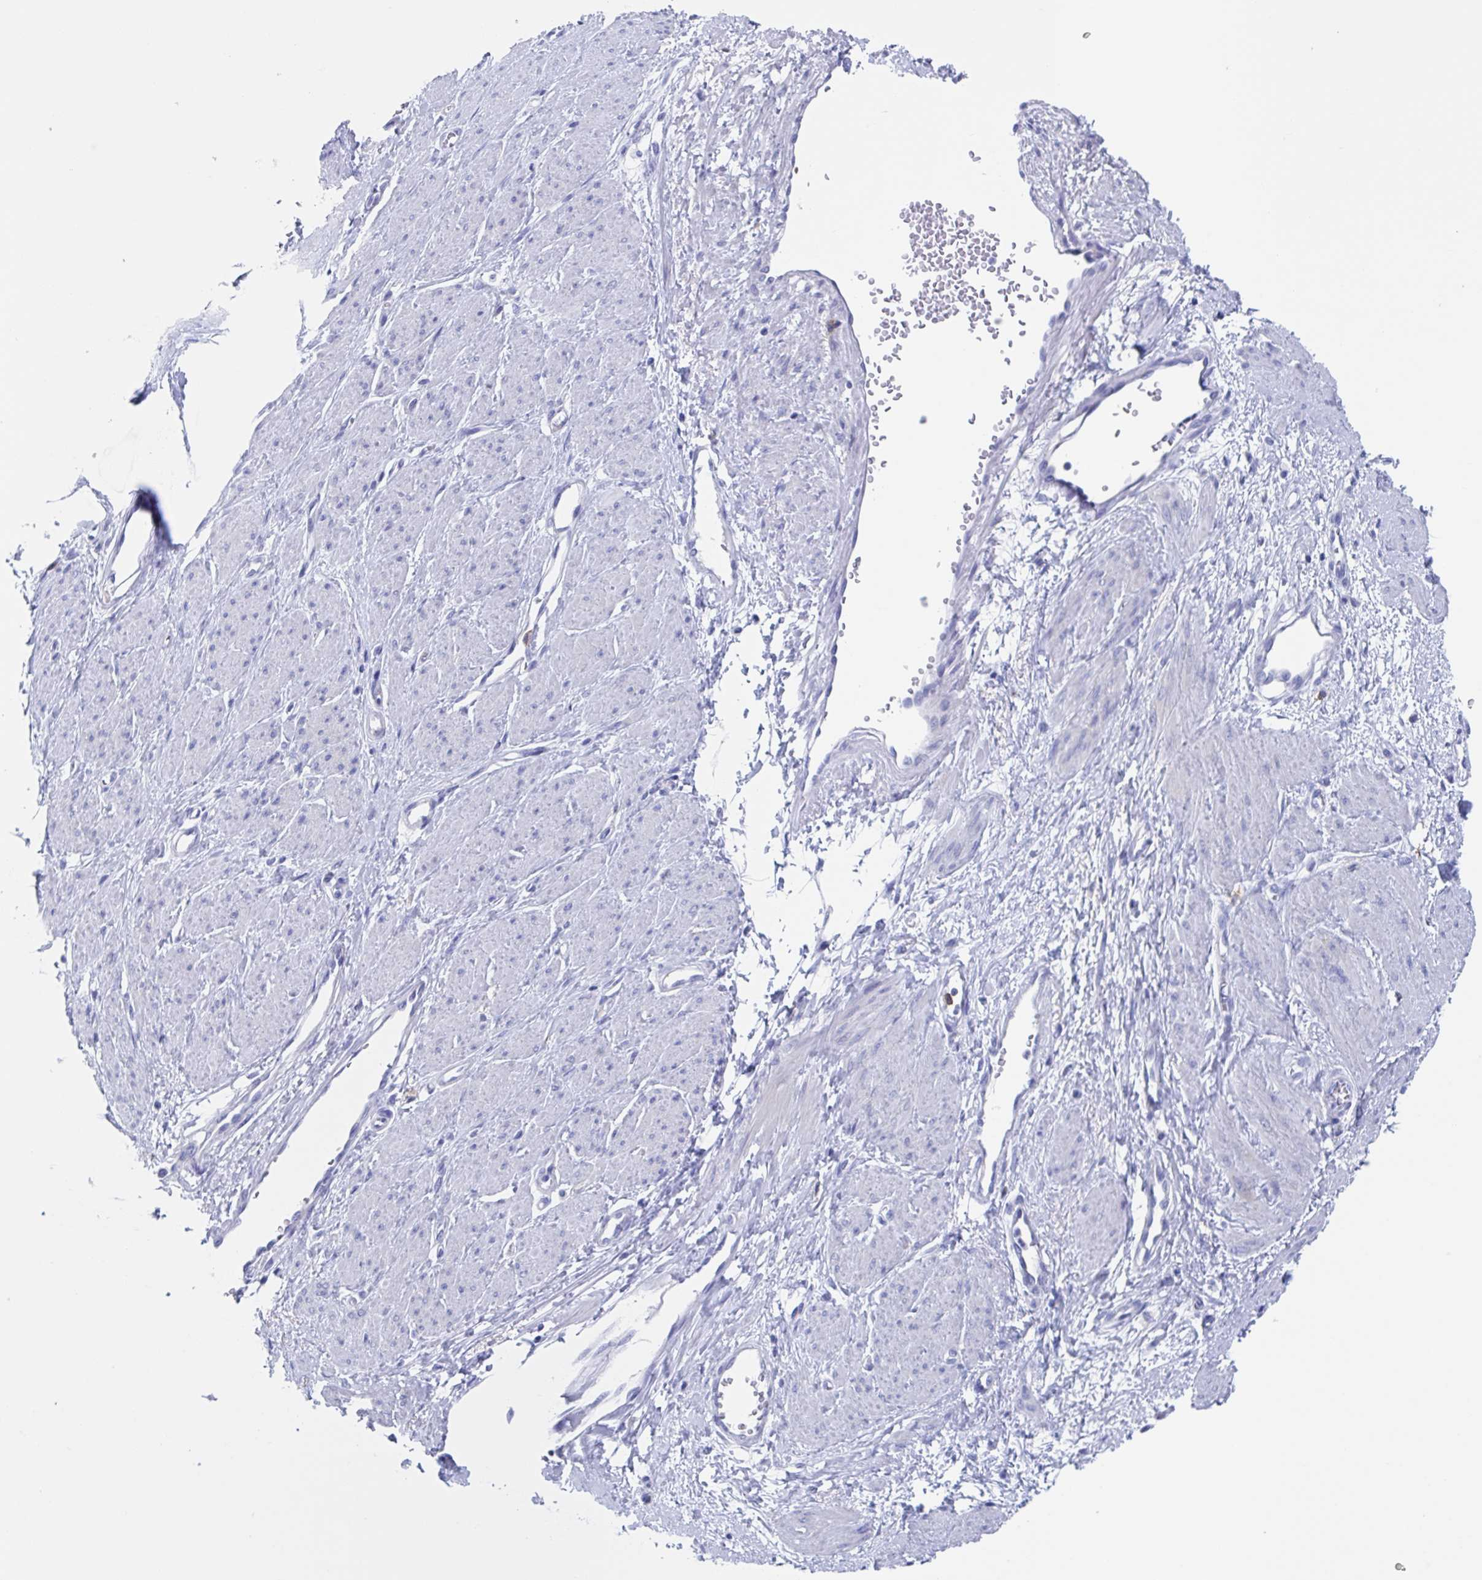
{"staining": {"intensity": "negative", "quantity": "none", "location": "none"}, "tissue": "smooth muscle", "cell_type": "Smooth muscle cells", "image_type": "normal", "snomed": [{"axis": "morphology", "description": "Normal tissue, NOS"}, {"axis": "topography", "description": "Smooth muscle"}, {"axis": "topography", "description": "Uterus"}], "caption": "This is an IHC photomicrograph of normal human smooth muscle. There is no positivity in smooth muscle cells.", "gene": "FCGR3A", "patient": {"sex": "female", "age": 39}}